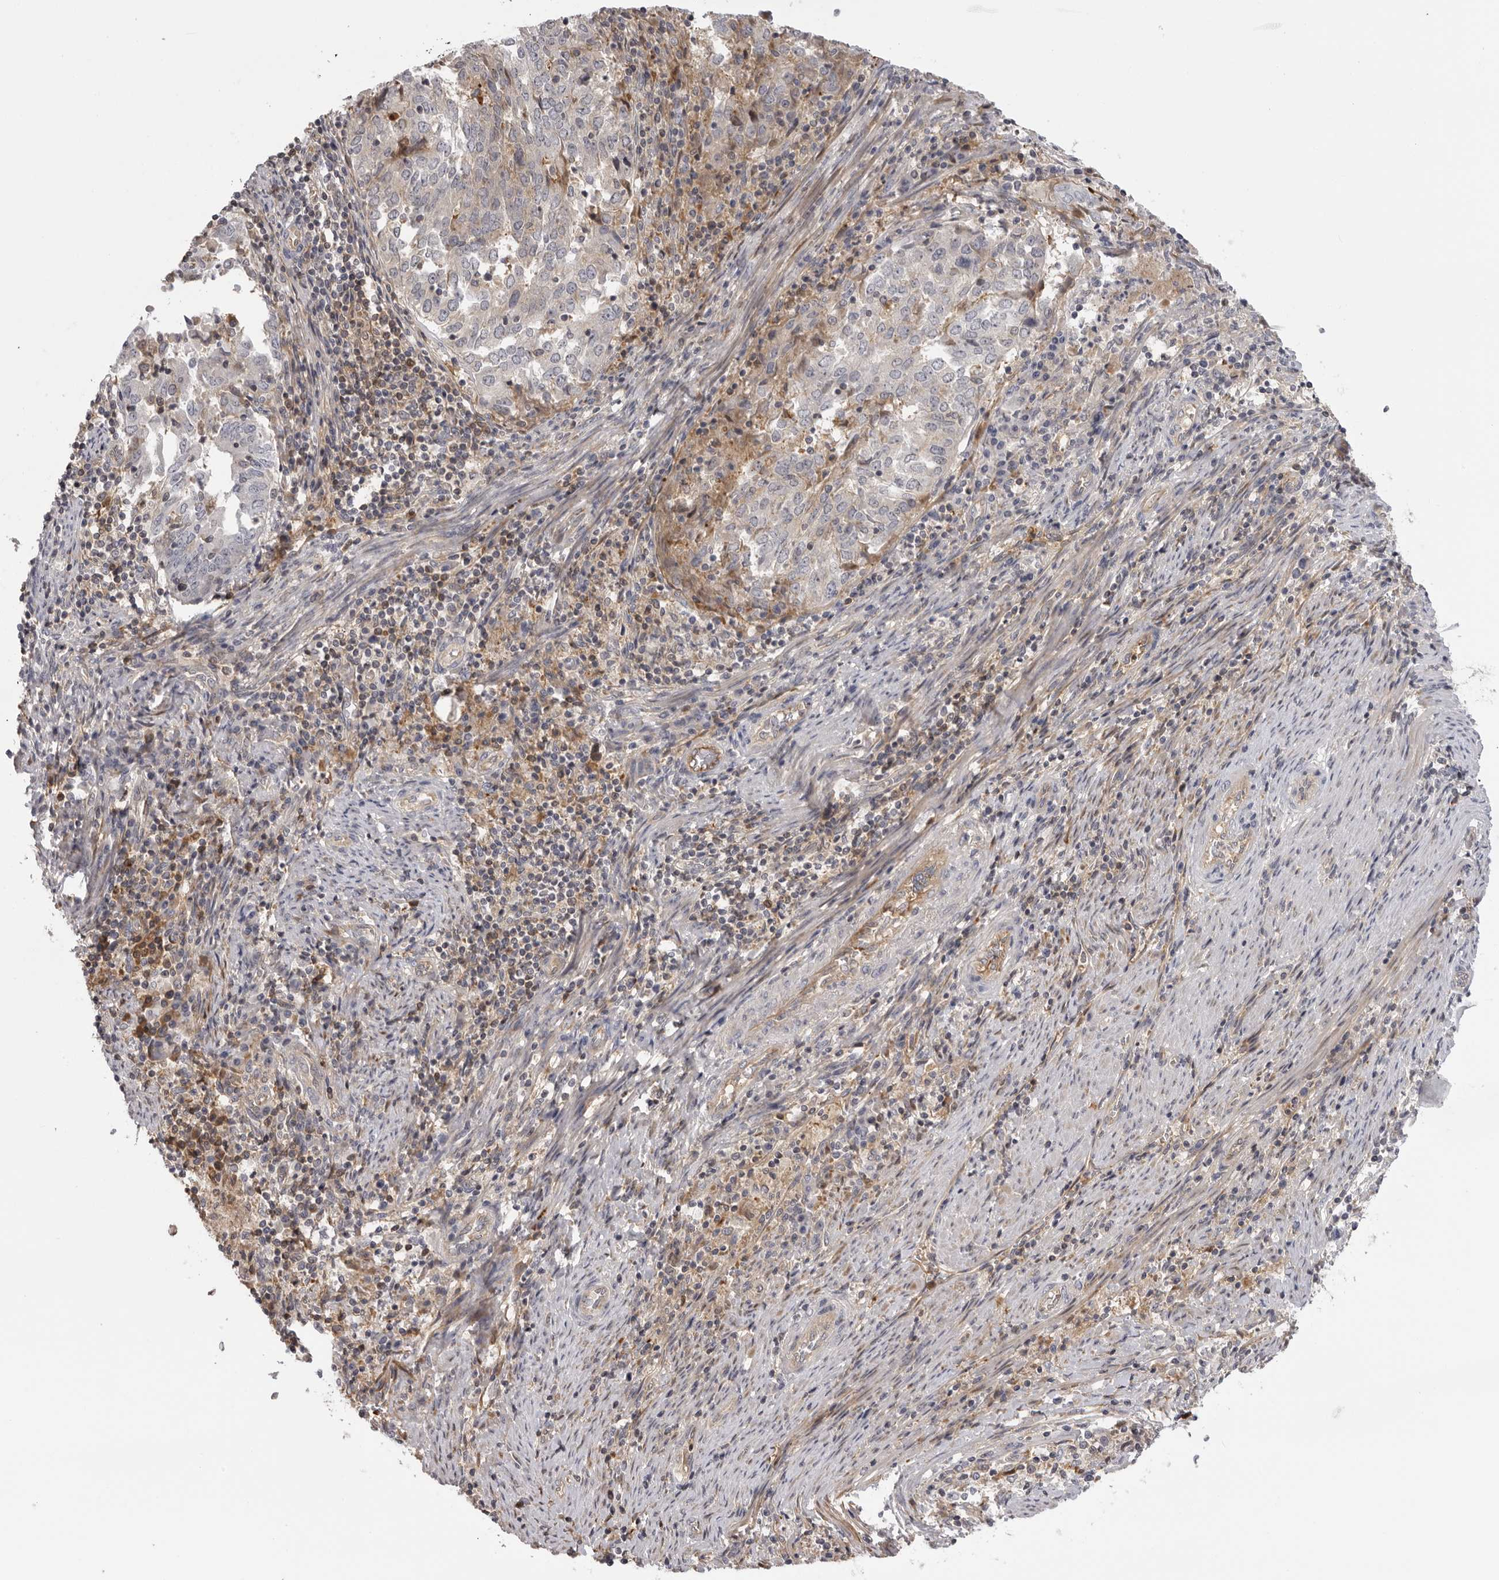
{"staining": {"intensity": "negative", "quantity": "none", "location": "none"}, "tissue": "endometrial cancer", "cell_type": "Tumor cells", "image_type": "cancer", "snomed": [{"axis": "morphology", "description": "Adenocarcinoma, NOS"}, {"axis": "topography", "description": "Endometrium"}], "caption": "Adenocarcinoma (endometrial) was stained to show a protein in brown. There is no significant expression in tumor cells. (DAB immunohistochemistry (IHC) with hematoxylin counter stain).", "gene": "PLEKHF2", "patient": {"sex": "female", "age": 80}}